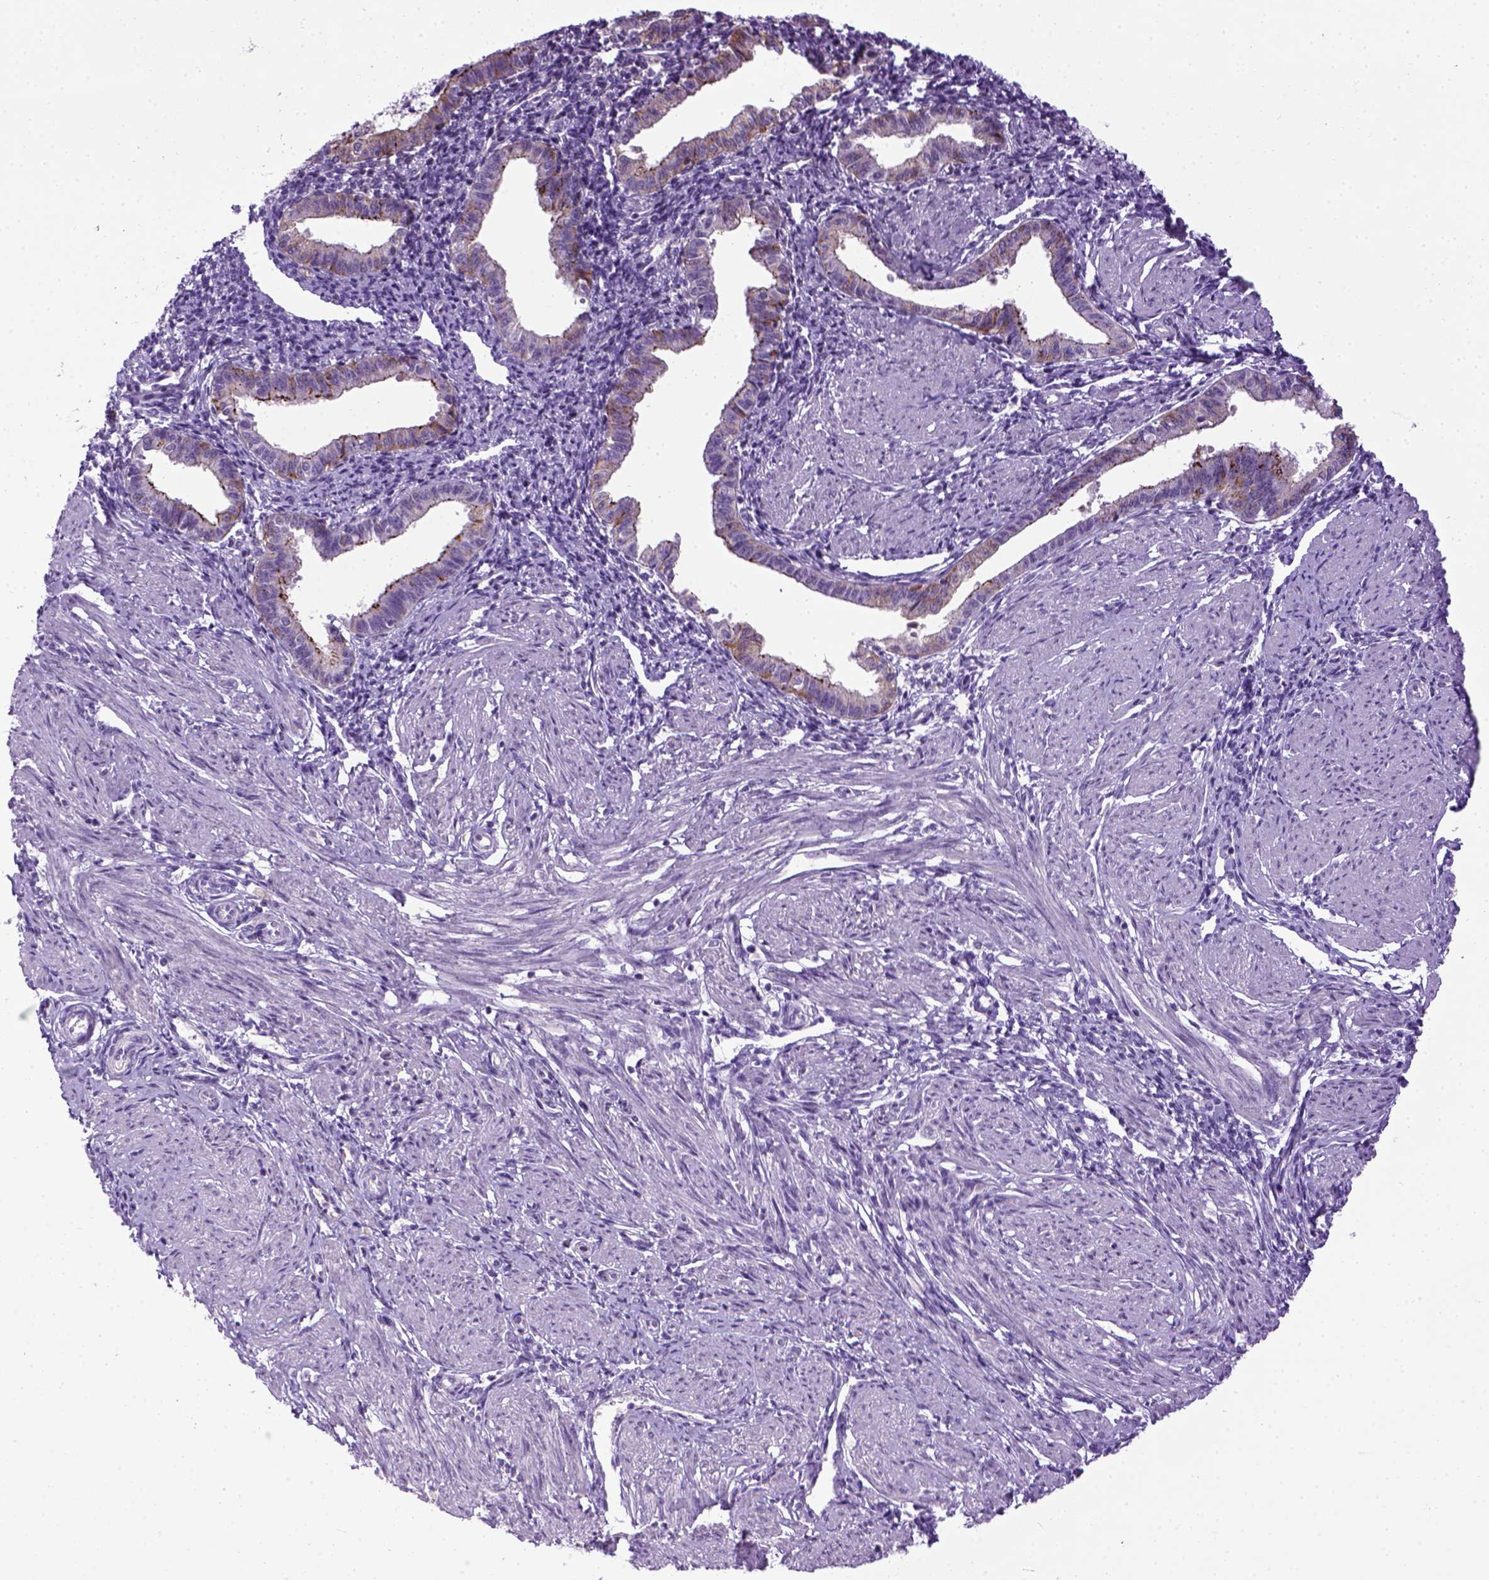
{"staining": {"intensity": "negative", "quantity": "none", "location": "none"}, "tissue": "endometrium", "cell_type": "Cells in endometrial stroma", "image_type": "normal", "snomed": [{"axis": "morphology", "description": "Normal tissue, NOS"}, {"axis": "topography", "description": "Endometrium"}], "caption": "High magnification brightfield microscopy of benign endometrium stained with DAB (brown) and counterstained with hematoxylin (blue): cells in endometrial stroma show no significant expression.", "gene": "CDH1", "patient": {"sex": "female", "age": 37}}